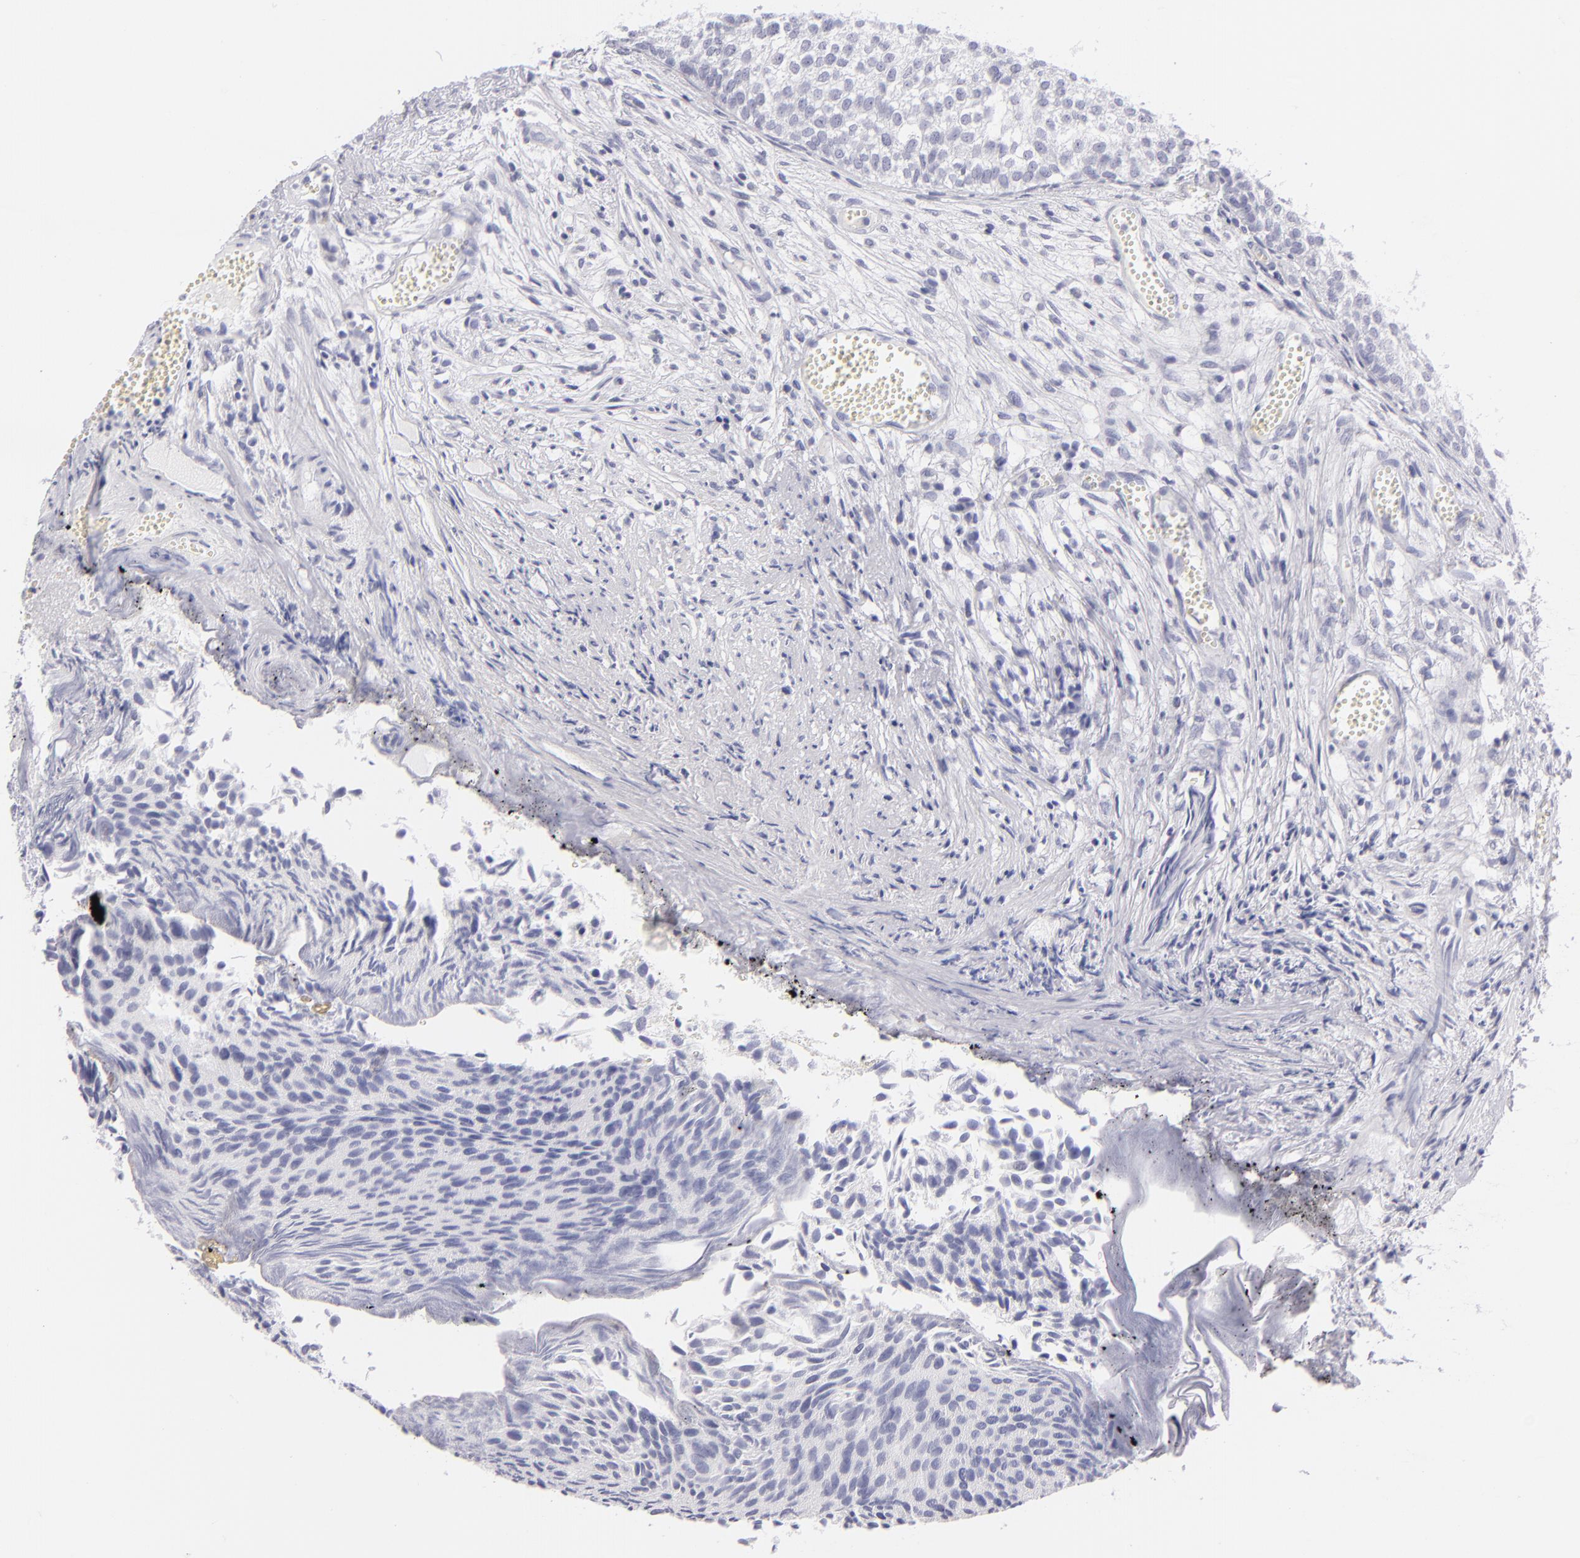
{"staining": {"intensity": "negative", "quantity": "none", "location": "none"}, "tissue": "urothelial cancer", "cell_type": "Tumor cells", "image_type": "cancer", "snomed": [{"axis": "morphology", "description": "Urothelial carcinoma, Low grade"}, {"axis": "topography", "description": "Urinary bladder"}], "caption": "IHC of urothelial cancer reveals no staining in tumor cells. The staining was performed using DAB (3,3'-diaminobenzidine) to visualize the protein expression in brown, while the nuclei were stained in blue with hematoxylin (Magnification: 20x).", "gene": "VIL1", "patient": {"sex": "male", "age": 84}}